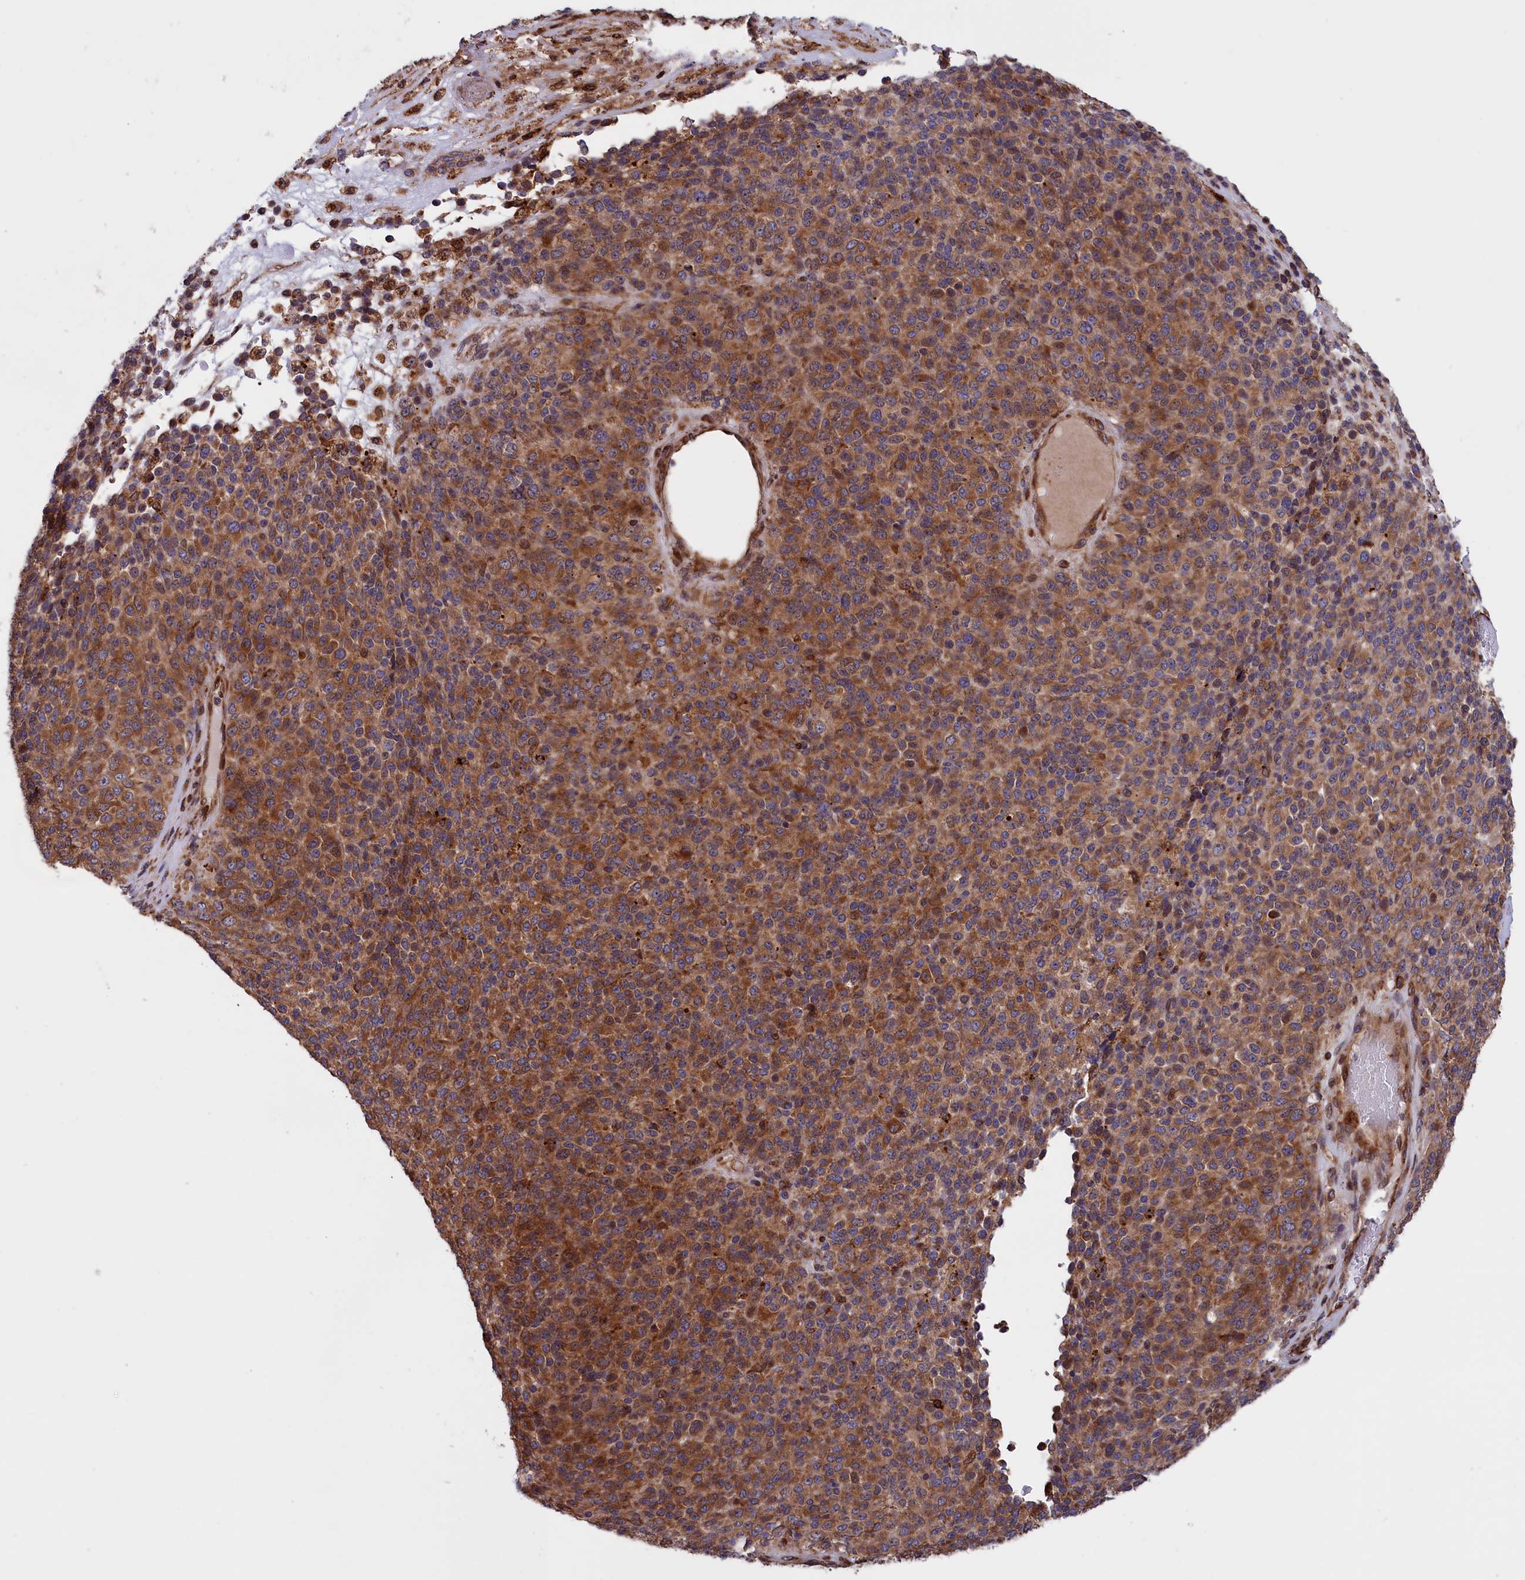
{"staining": {"intensity": "moderate", "quantity": ">75%", "location": "cytoplasmic/membranous"}, "tissue": "melanoma", "cell_type": "Tumor cells", "image_type": "cancer", "snomed": [{"axis": "morphology", "description": "Malignant melanoma, Metastatic site"}, {"axis": "topography", "description": "Brain"}], "caption": "The micrograph demonstrates immunohistochemical staining of melanoma. There is moderate cytoplasmic/membranous positivity is appreciated in approximately >75% of tumor cells.", "gene": "PLA2G4C", "patient": {"sex": "female", "age": 56}}